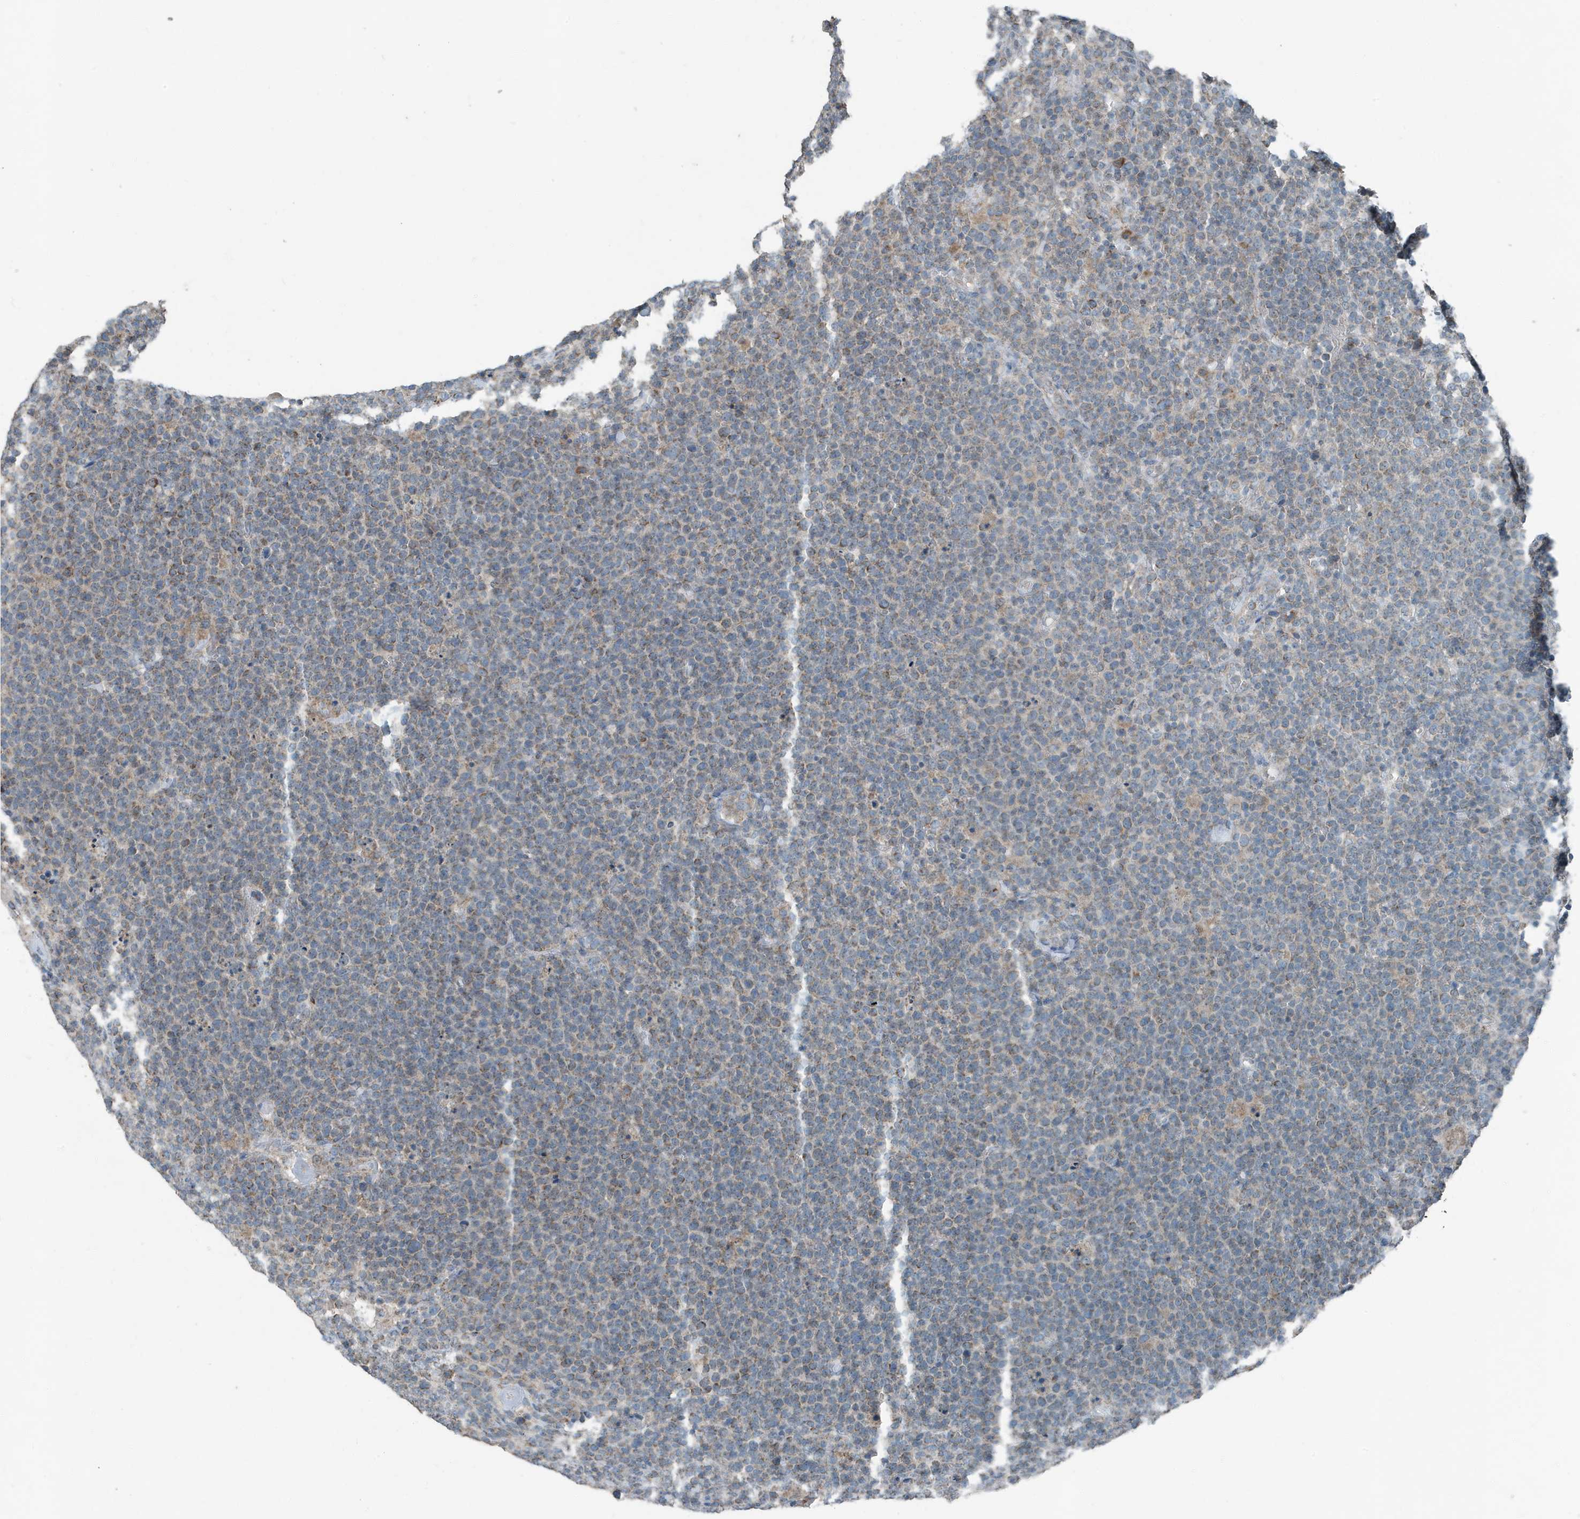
{"staining": {"intensity": "weak", "quantity": "25%-75%", "location": "cytoplasmic/membranous"}, "tissue": "lymphoma", "cell_type": "Tumor cells", "image_type": "cancer", "snomed": [{"axis": "morphology", "description": "Malignant lymphoma, non-Hodgkin's type, High grade"}, {"axis": "topography", "description": "Lymph node"}], "caption": "Lymphoma stained with DAB immunohistochemistry (IHC) shows low levels of weak cytoplasmic/membranous staining in about 25%-75% of tumor cells.", "gene": "MT-CYB", "patient": {"sex": "male", "age": 61}}